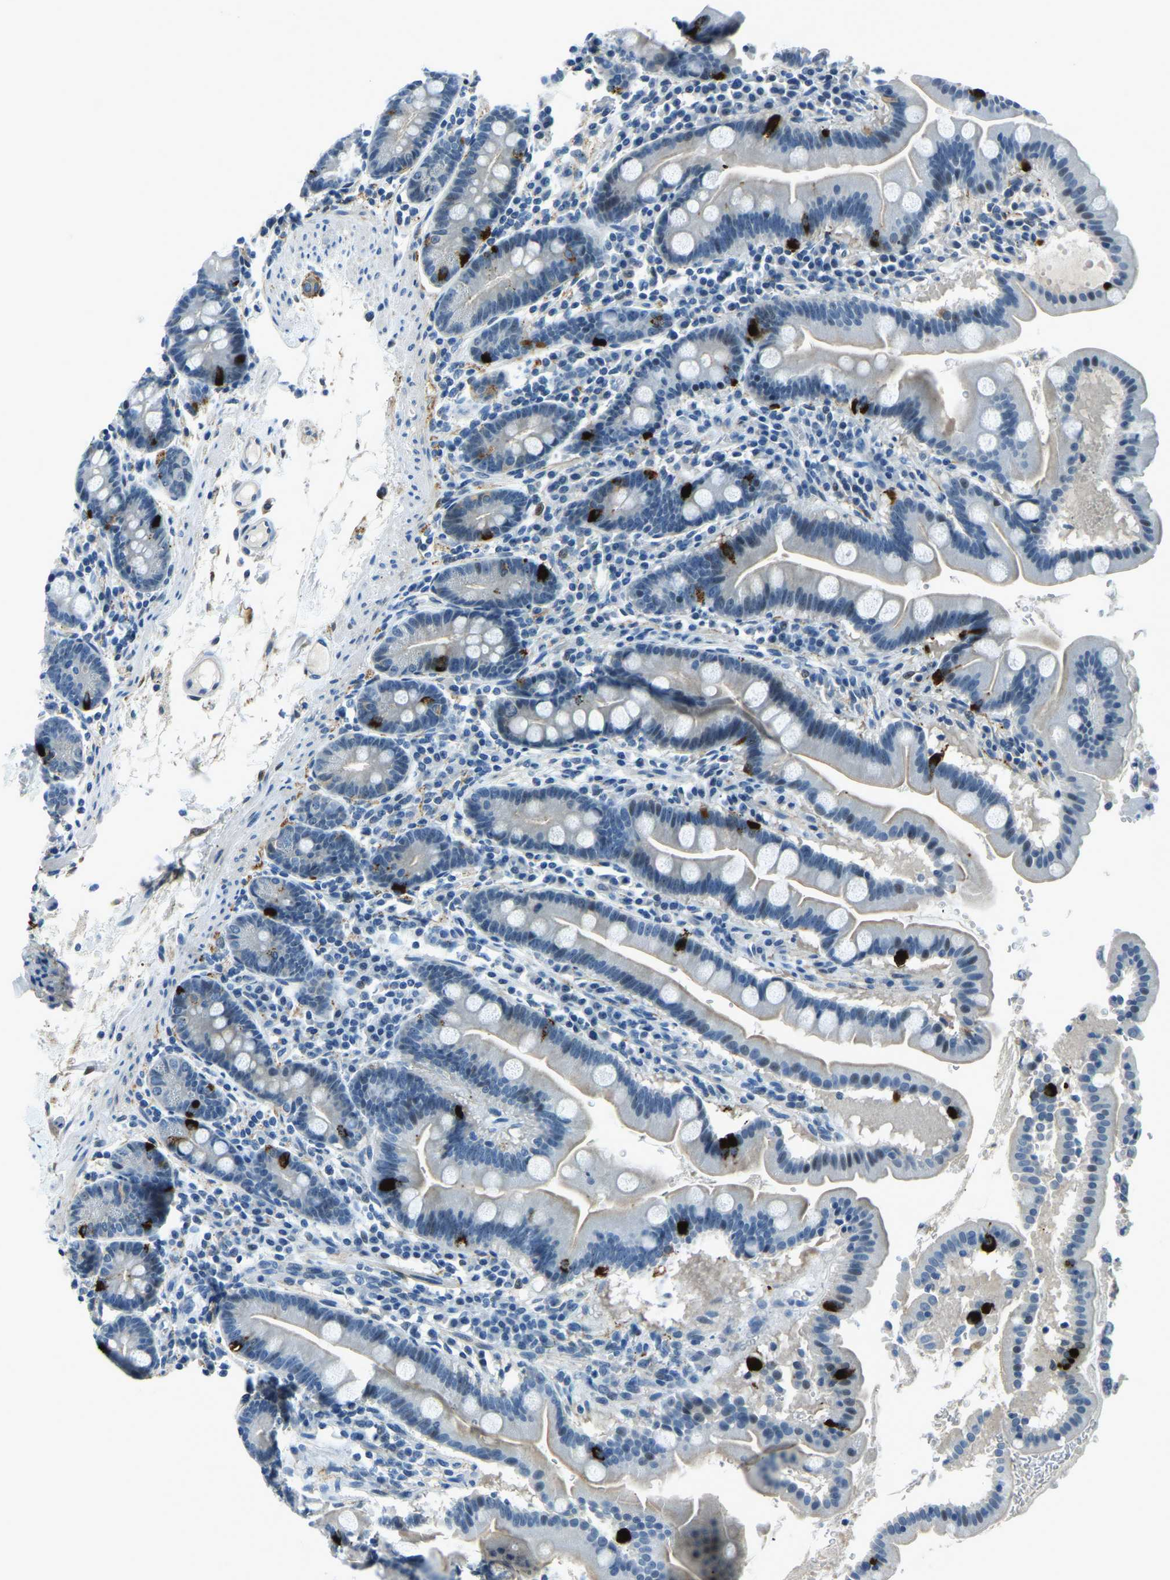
{"staining": {"intensity": "strong", "quantity": "<25%", "location": "cytoplasmic/membranous"}, "tissue": "duodenum", "cell_type": "Glandular cells", "image_type": "normal", "snomed": [{"axis": "morphology", "description": "Normal tissue, NOS"}, {"axis": "topography", "description": "Duodenum"}], "caption": "Immunohistochemical staining of unremarkable duodenum shows strong cytoplasmic/membranous protein expression in about <25% of glandular cells.", "gene": "RRP1", "patient": {"sex": "male", "age": 50}}